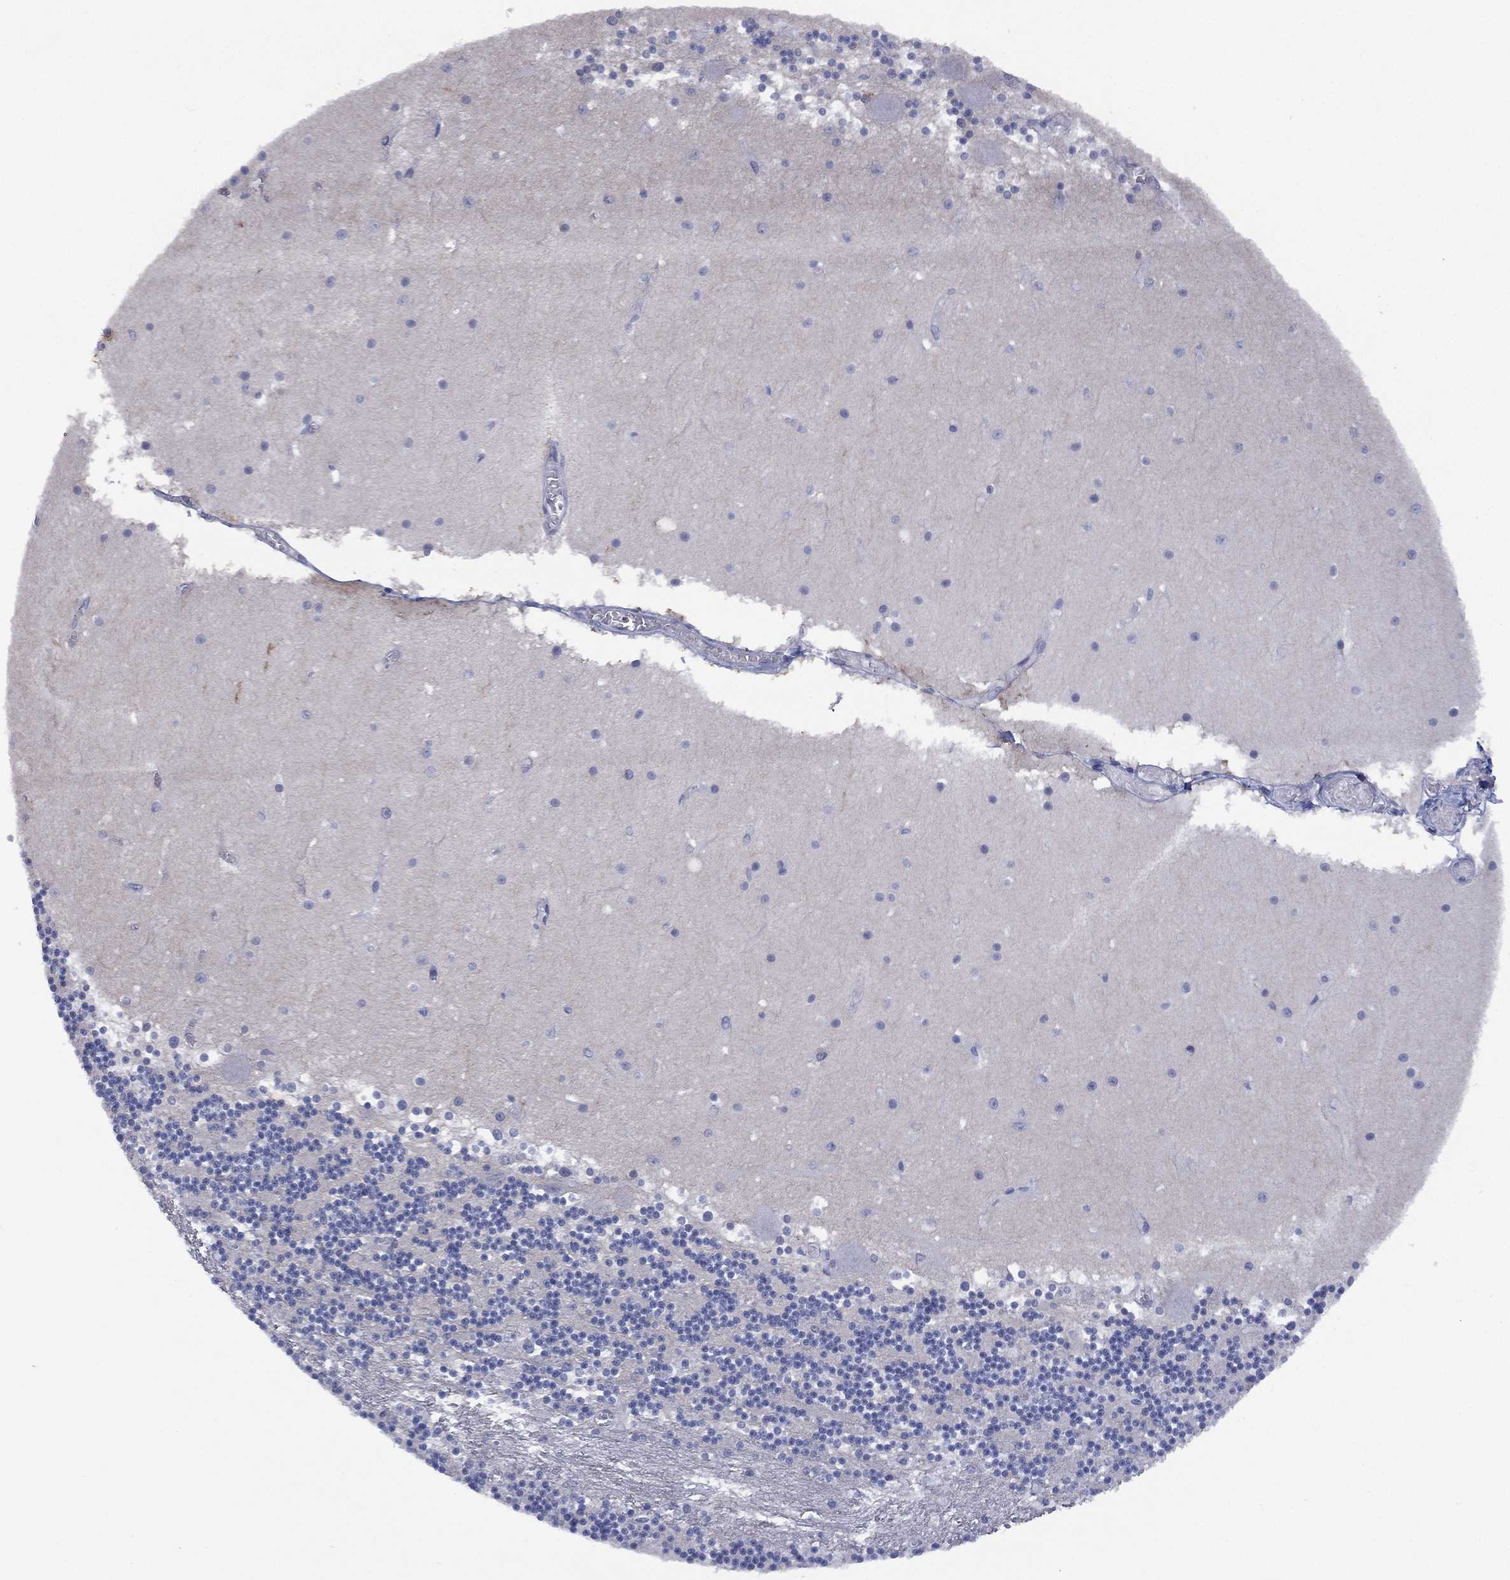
{"staining": {"intensity": "negative", "quantity": "none", "location": "none"}, "tissue": "cerebellum", "cell_type": "Cells in granular layer", "image_type": "normal", "snomed": [{"axis": "morphology", "description": "Normal tissue, NOS"}, {"axis": "topography", "description": "Cerebellum"}], "caption": "Protein analysis of normal cerebellum displays no significant expression in cells in granular layer. The staining was performed using DAB to visualize the protein expression in brown, while the nuclei were stained in blue with hematoxylin (Magnification: 20x).", "gene": "SLC4A4", "patient": {"sex": "female", "age": 28}}